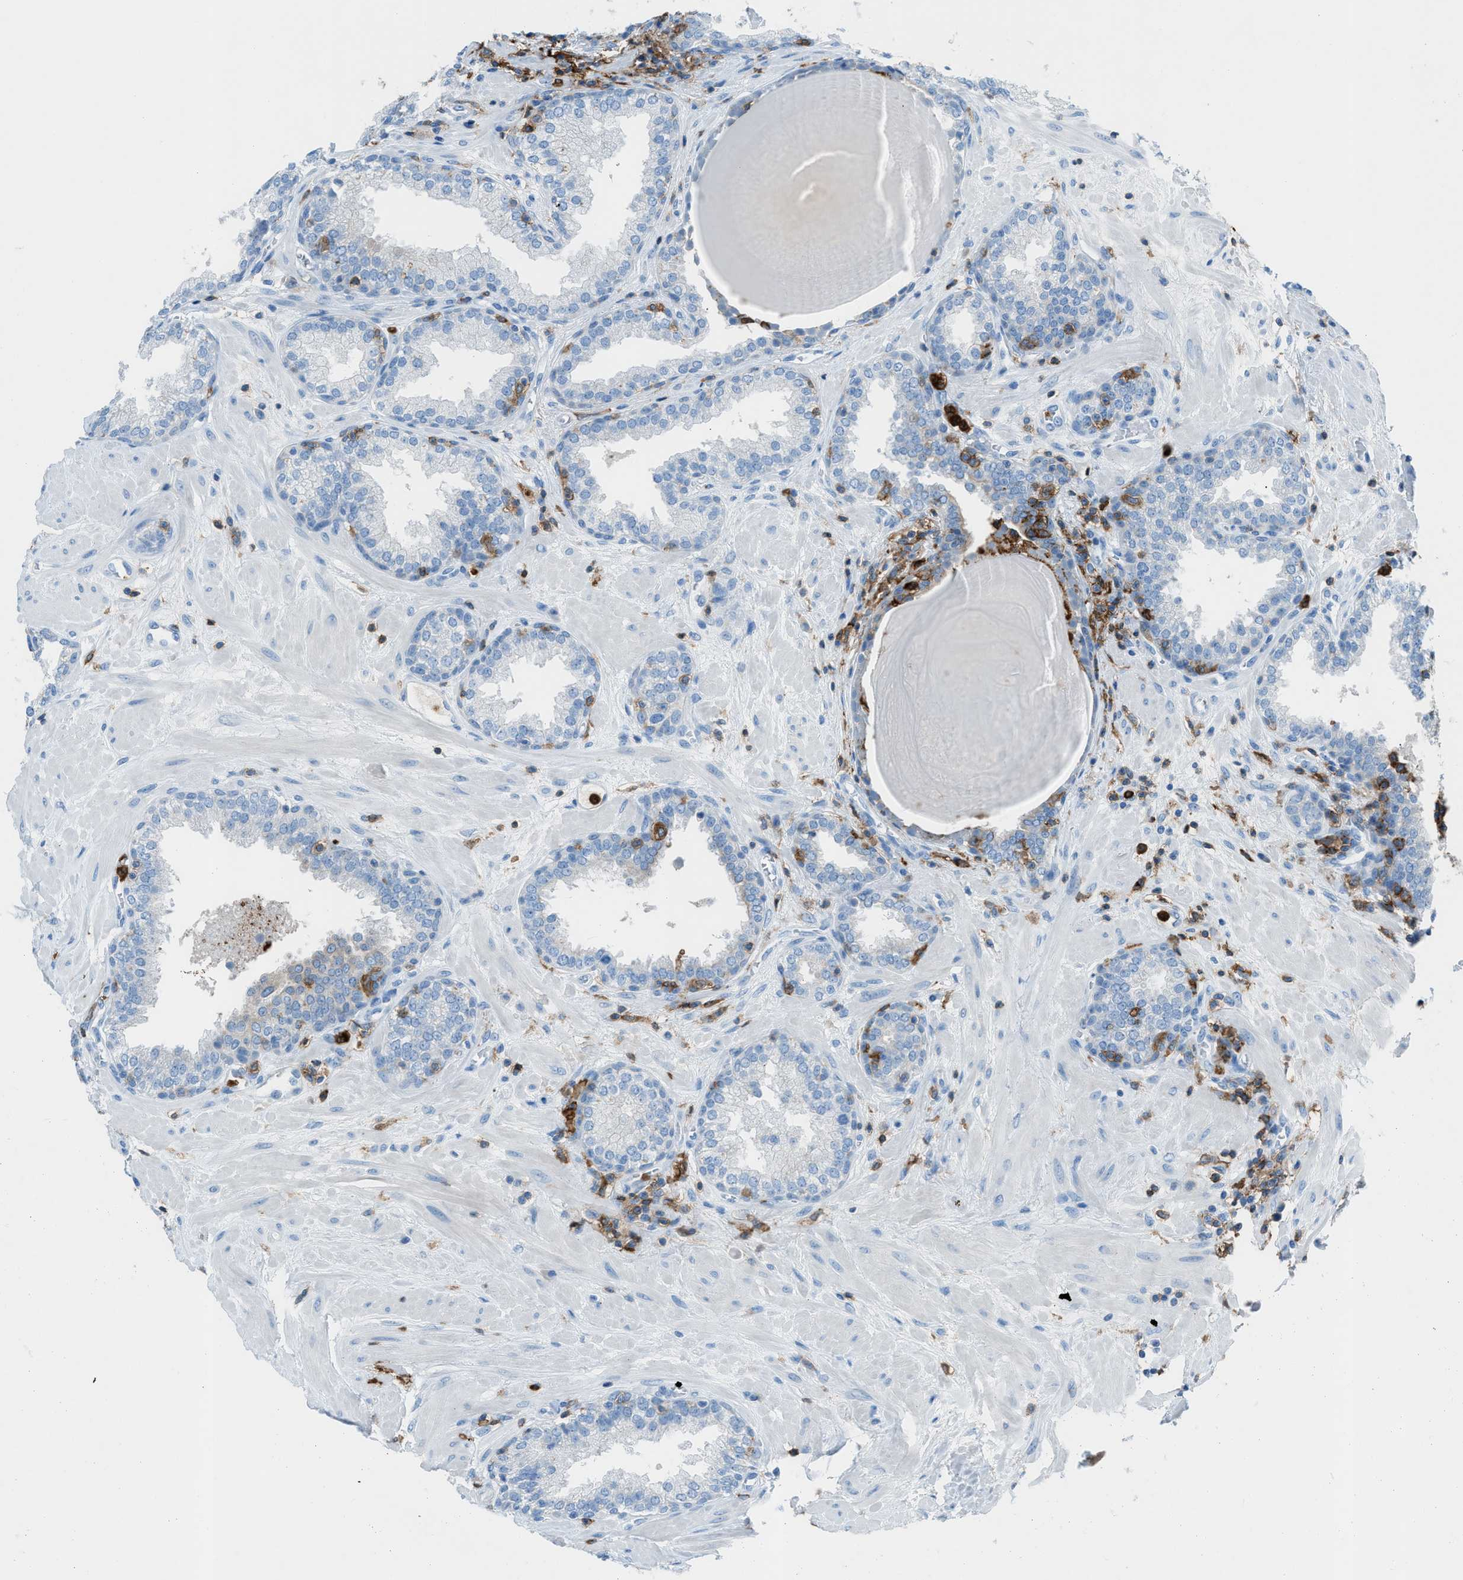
{"staining": {"intensity": "weak", "quantity": "<25%", "location": "cytoplasmic/membranous"}, "tissue": "prostate", "cell_type": "Glandular cells", "image_type": "normal", "snomed": [{"axis": "morphology", "description": "Normal tissue, NOS"}, {"axis": "topography", "description": "Prostate"}], "caption": "This is an immunohistochemistry (IHC) micrograph of normal human prostate. There is no positivity in glandular cells.", "gene": "ITGB2", "patient": {"sex": "male", "age": 51}}